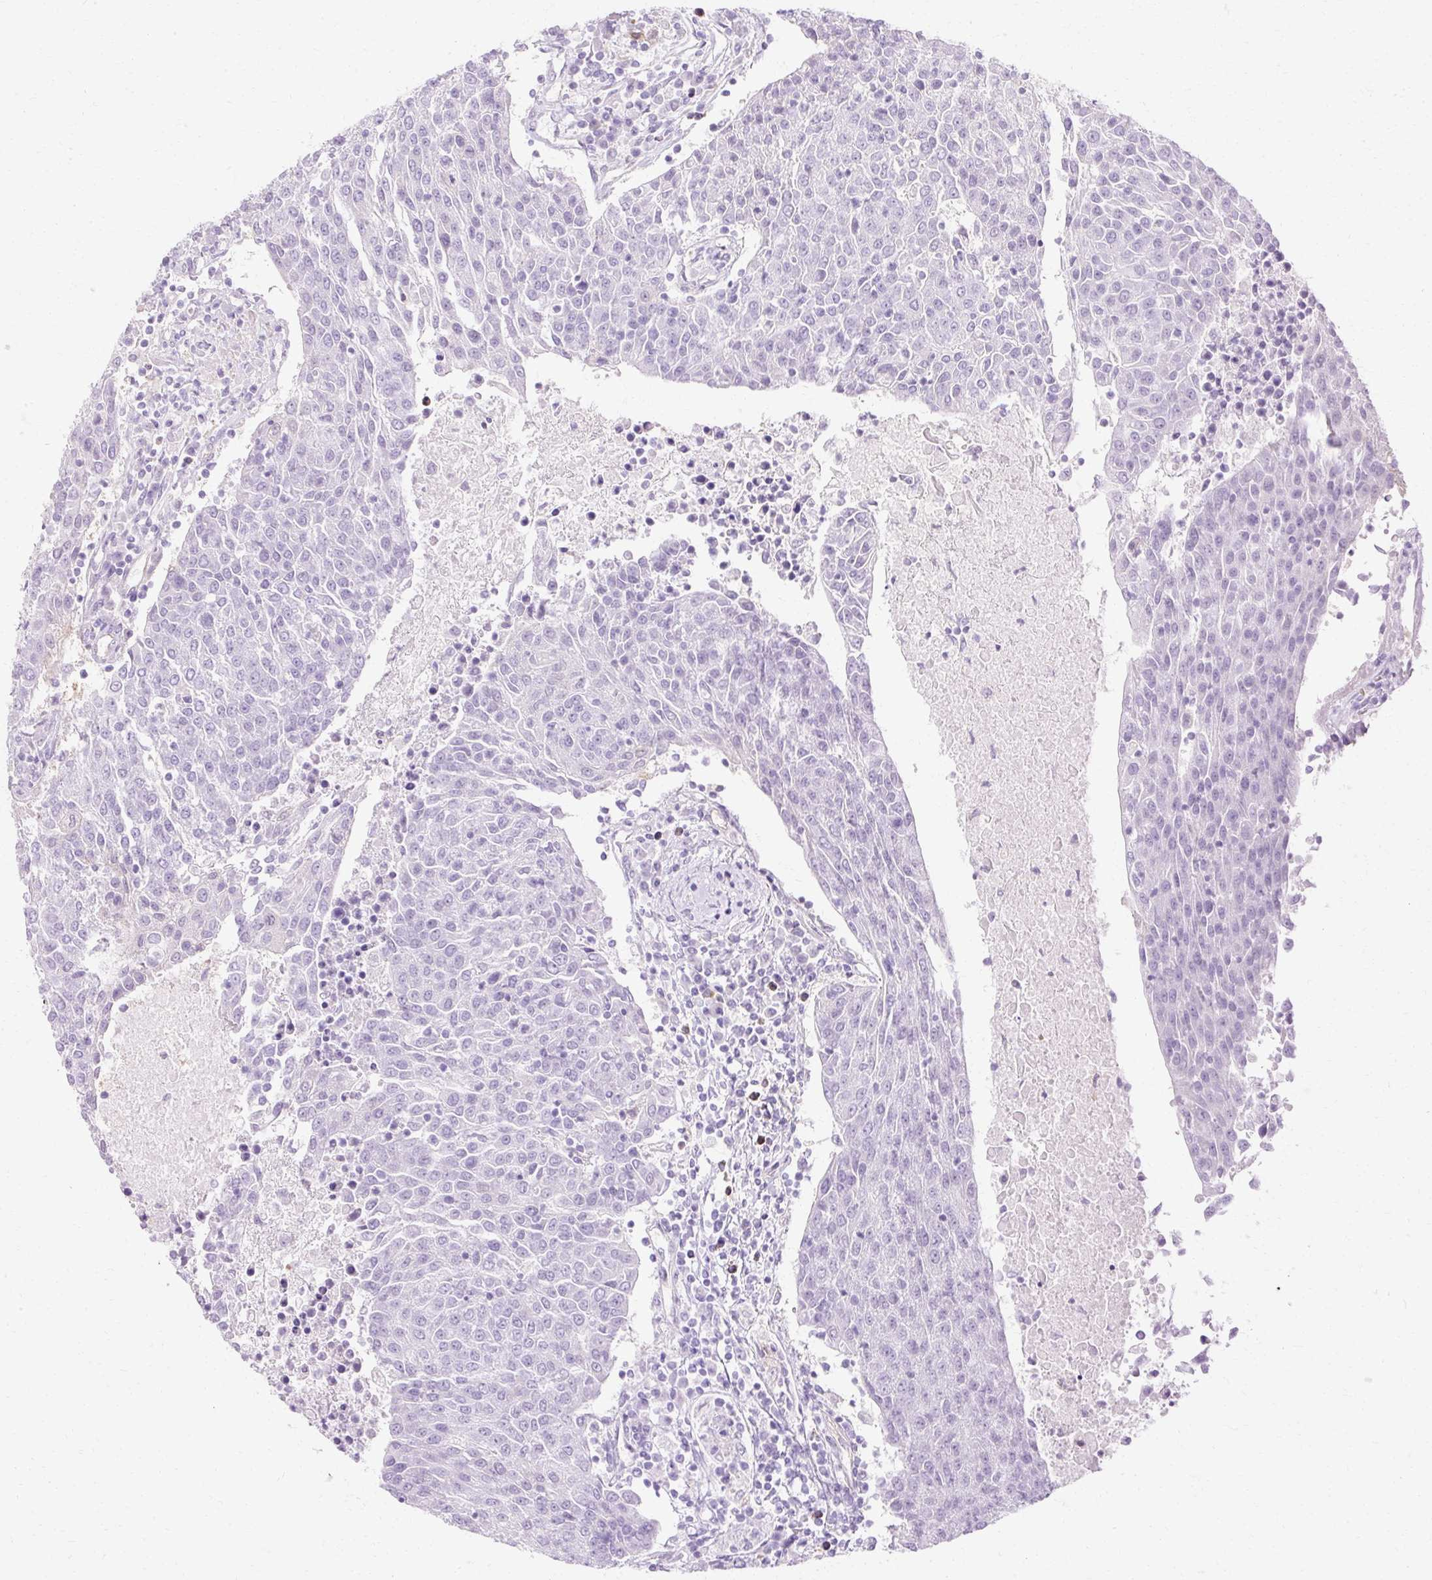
{"staining": {"intensity": "negative", "quantity": "none", "location": "none"}, "tissue": "urothelial cancer", "cell_type": "Tumor cells", "image_type": "cancer", "snomed": [{"axis": "morphology", "description": "Urothelial carcinoma, High grade"}, {"axis": "topography", "description": "Urinary bladder"}], "caption": "Immunohistochemistry (IHC) image of neoplastic tissue: human urothelial cancer stained with DAB exhibits no significant protein positivity in tumor cells. (Immunohistochemistry (IHC), brightfield microscopy, high magnification).", "gene": "HSD11B1", "patient": {"sex": "female", "age": 85}}